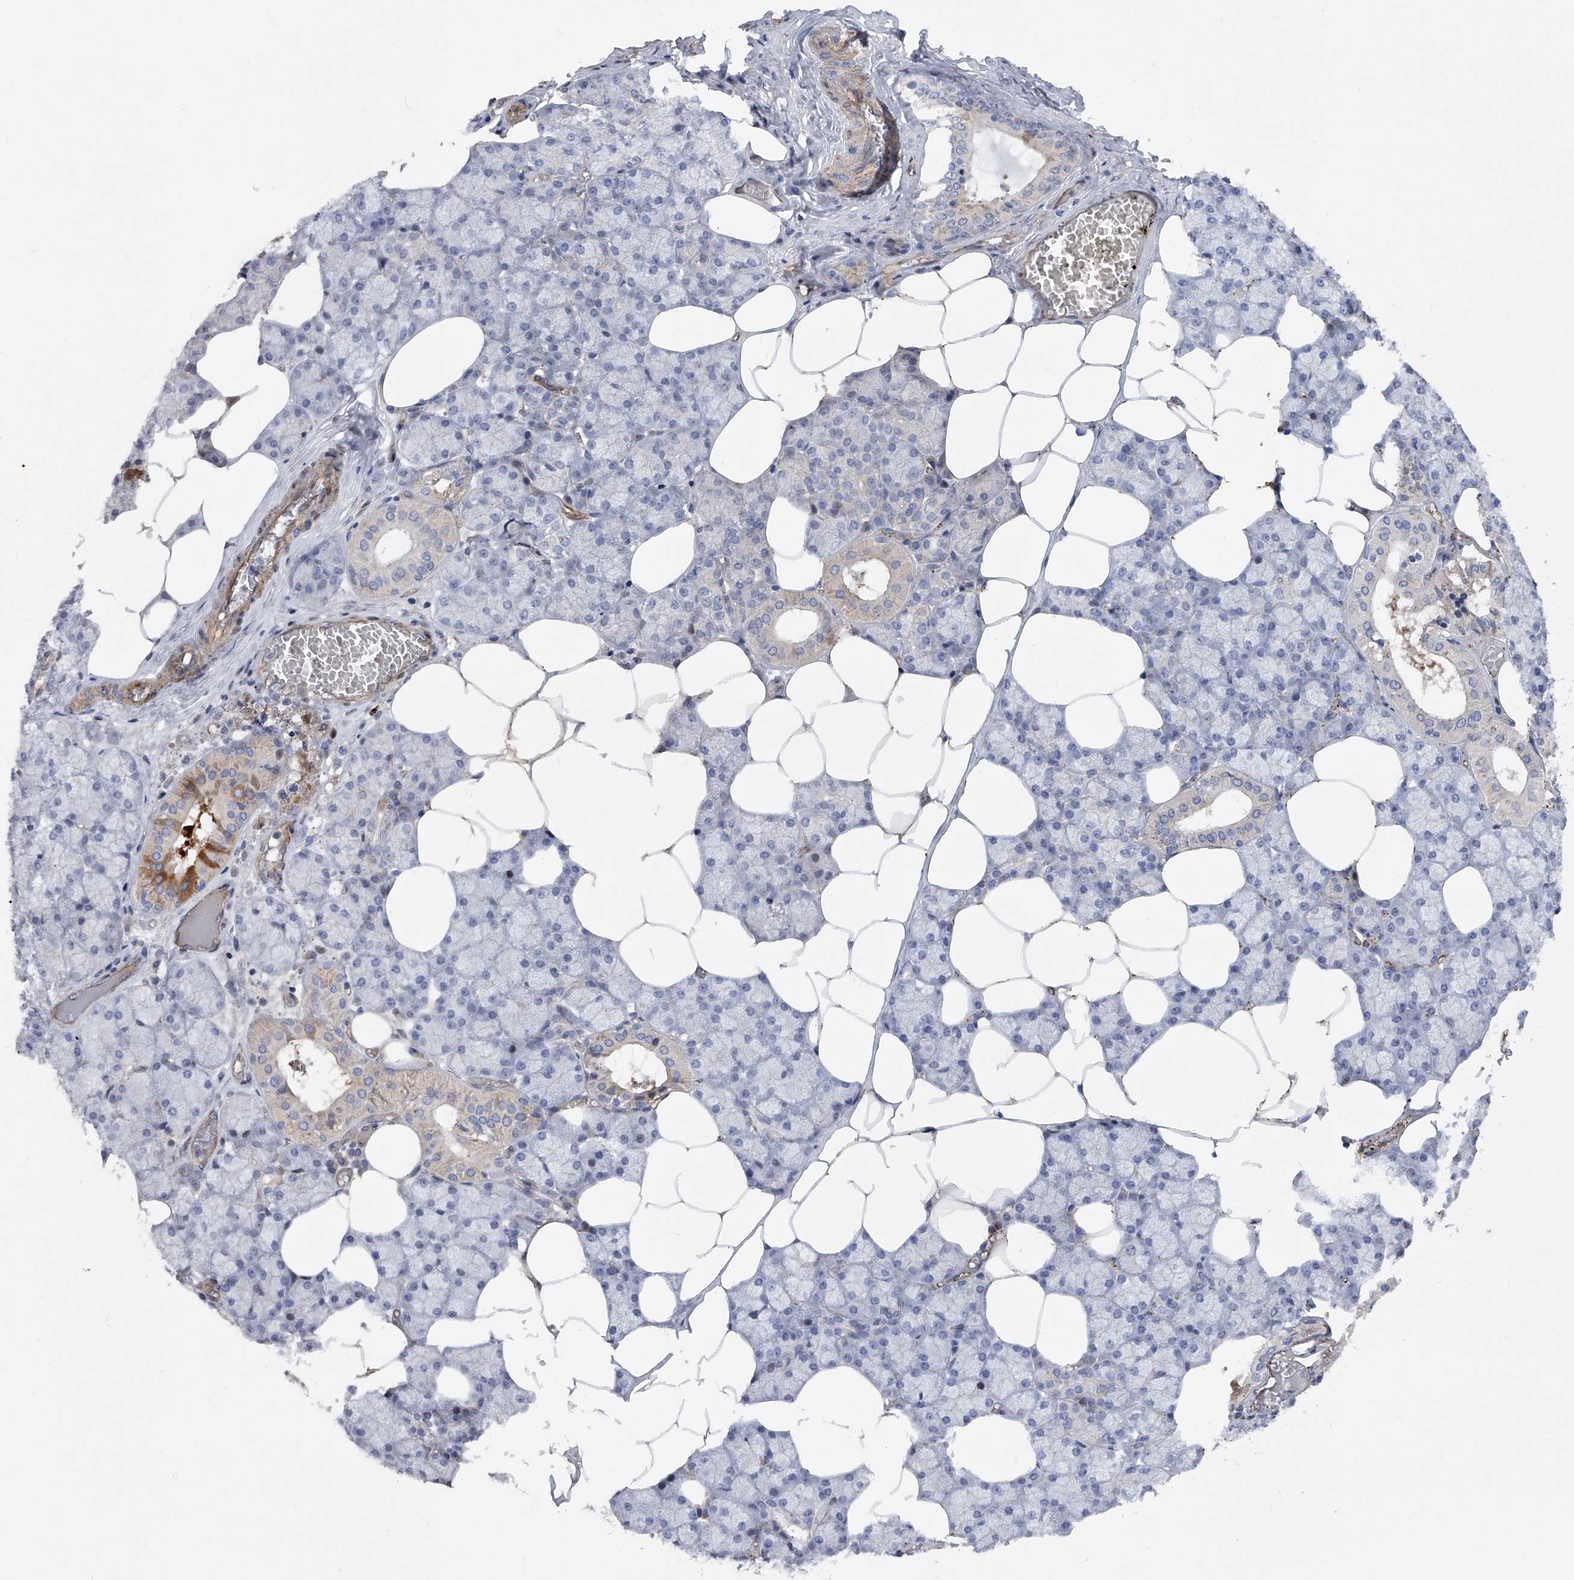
{"staining": {"intensity": "moderate", "quantity": "<25%", "location": "cytoplasmic/membranous"}, "tissue": "salivary gland", "cell_type": "Glandular cells", "image_type": "normal", "snomed": [{"axis": "morphology", "description": "Normal tissue, NOS"}, {"axis": "topography", "description": "Salivary gland"}], "caption": "Glandular cells show moderate cytoplasmic/membranous staining in approximately <25% of cells in normal salivary gland. The staining was performed using DAB (3,3'-diaminobenzidine), with brown indicating positive protein expression. Nuclei are stained blue with hematoxylin.", "gene": "PDSS2", "patient": {"sex": "male", "age": 62}}